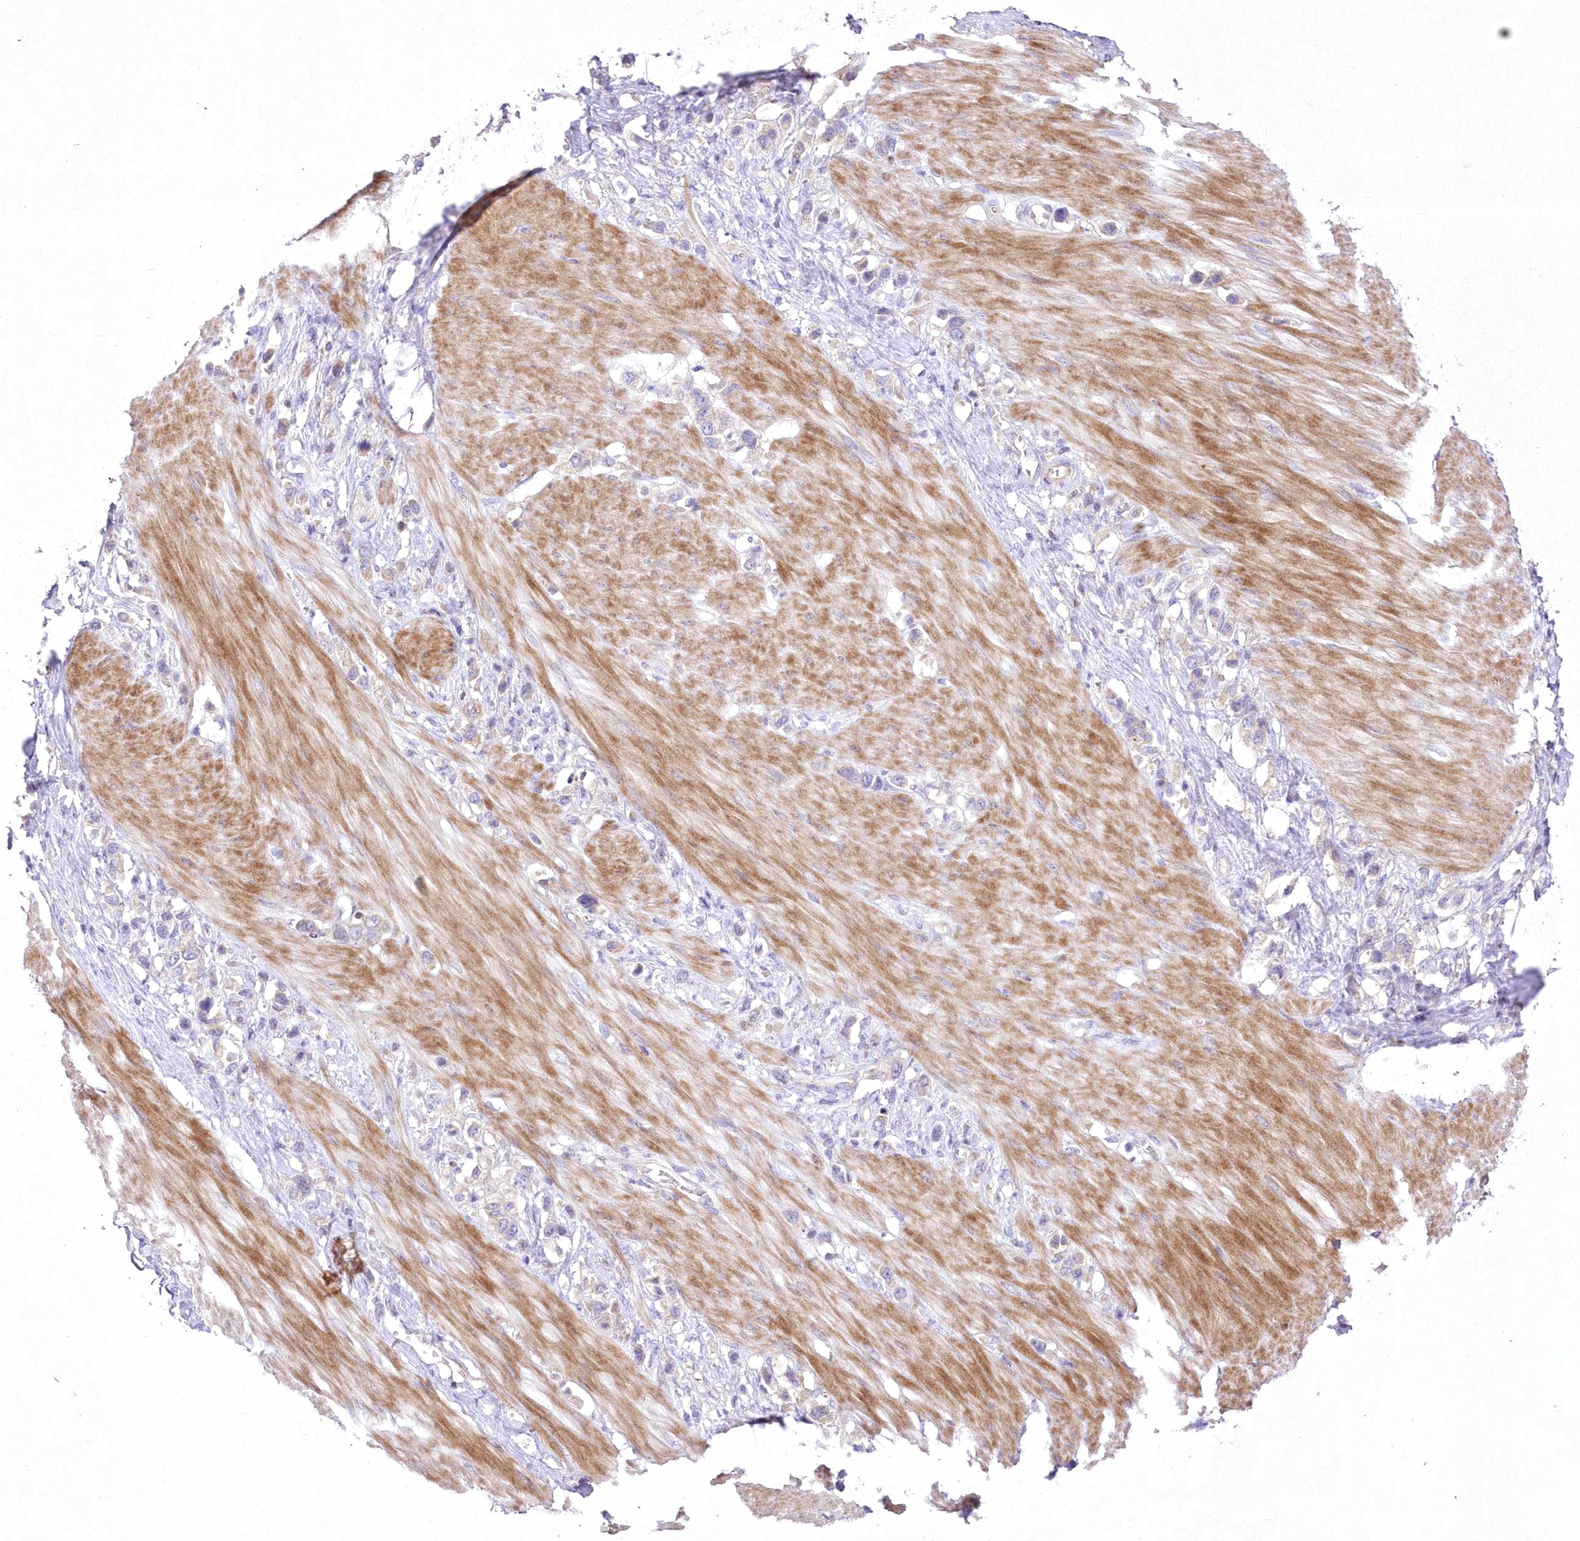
{"staining": {"intensity": "weak", "quantity": "25%-75%", "location": "cytoplasmic/membranous"}, "tissue": "stomach cancer", "cell_type": "Tumor cells", "image_type": "cancer", "snomed": [{"axis": "morphology", "description": "Adenocarcinoma, NOS"}, {"axis": "topography", "description": "Stomach"}], "caption": "IHC histopathology image of stomach cancer (adenocarcinoma) stained for a protein (brown), which displays low levels of weak cytoplasmic/membranous positivity in about 25%-75% of tumor cells.", "gene": "ITSN2", "patient": {"sex": "female", "age": 65}}